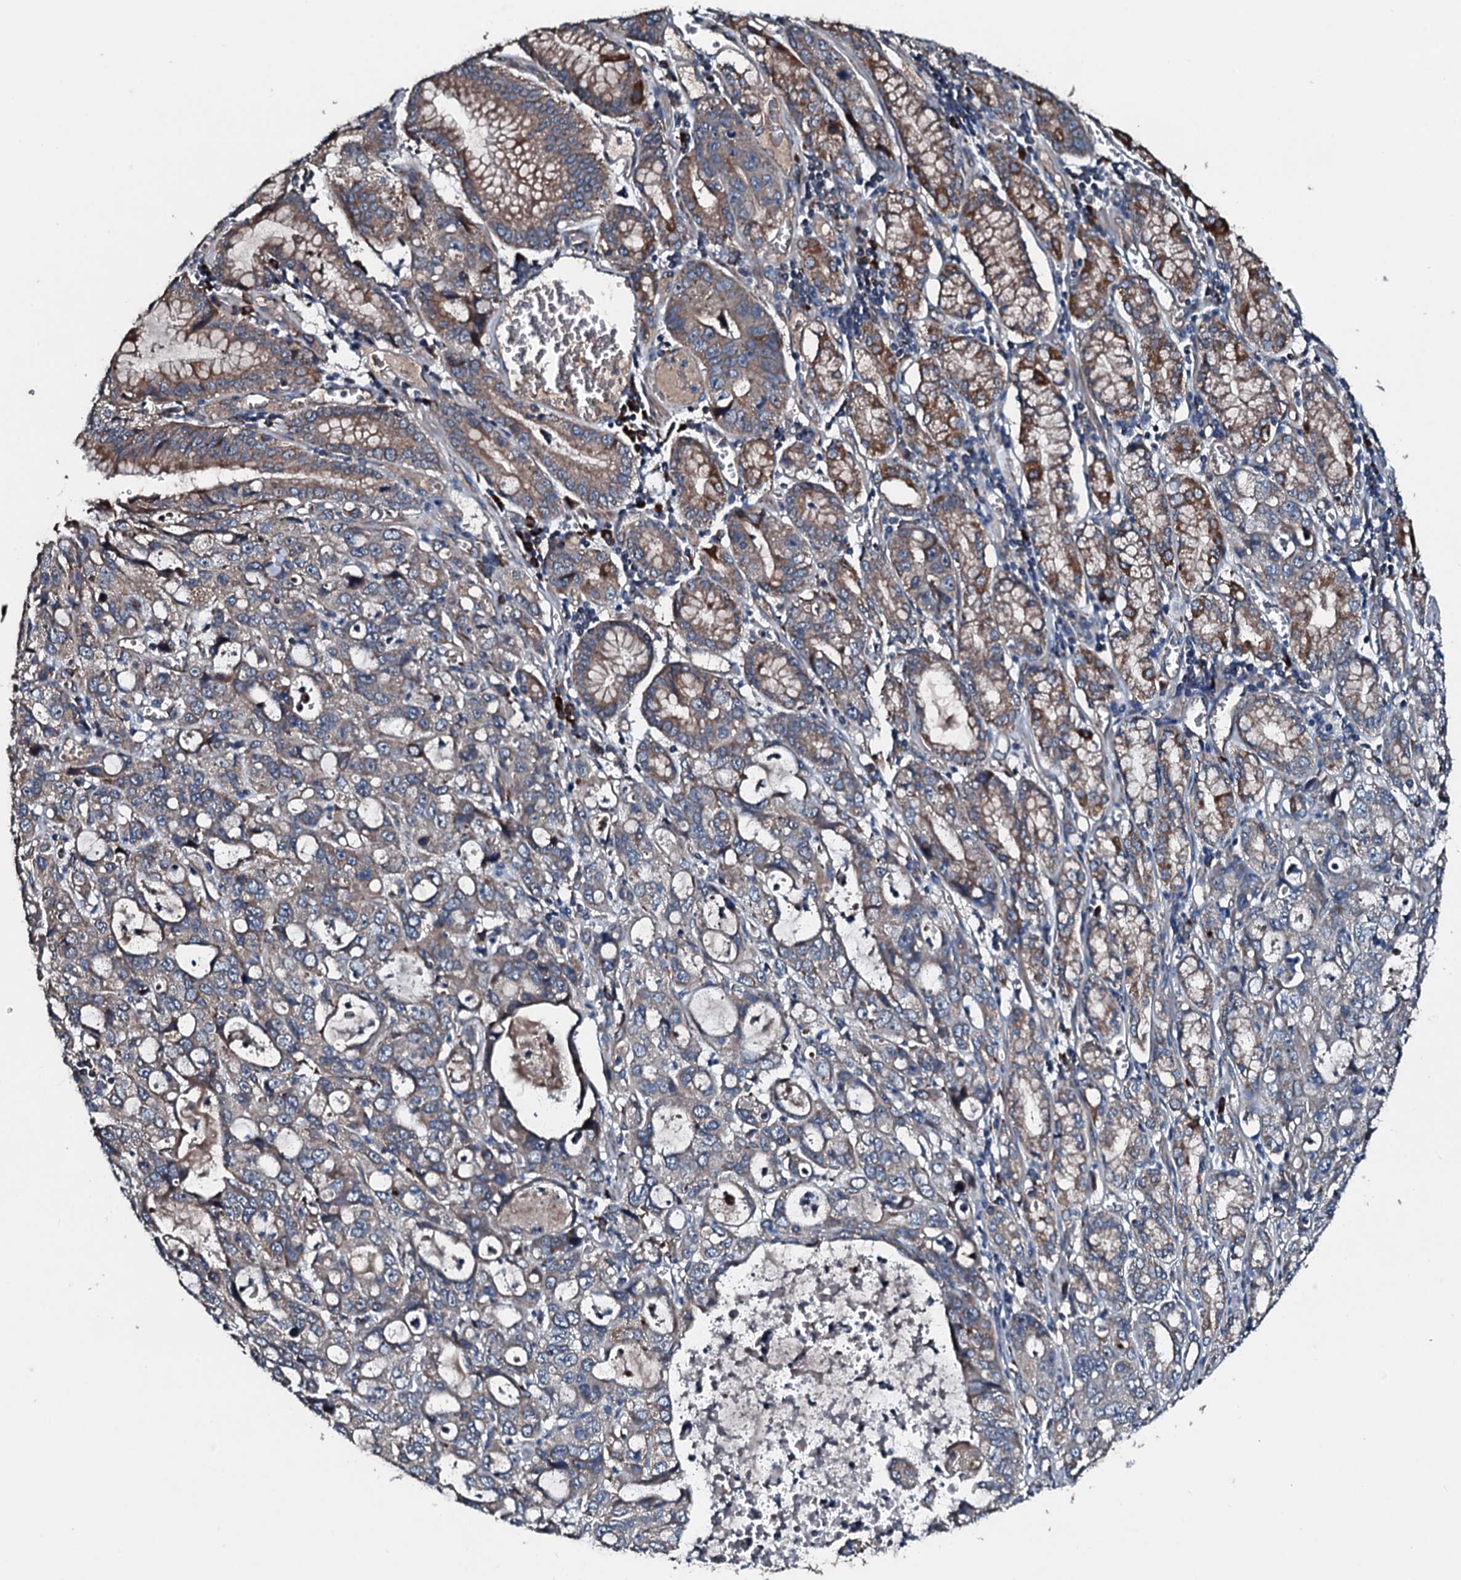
{"staining": {"intensity": "weak", "quantity": "<25%", "location": "cytoplasmic/membranous"}, "tissue": "stomach cancer", "cell_type": "Tumor cells", "image_type": "cancer", "snomed": [{"axis": "morphology", "description": "Adenocarcinoma, NOS"}, {"axis": "topography", "description": "Stomach, upper"}], "caption": "Immunohistochemical staining of human stomach adenocarcinoma demonstrates no significant positivity in tumor cells.", "gene": "ACSS3", "patient": {"sex": "female", "age": 52}}